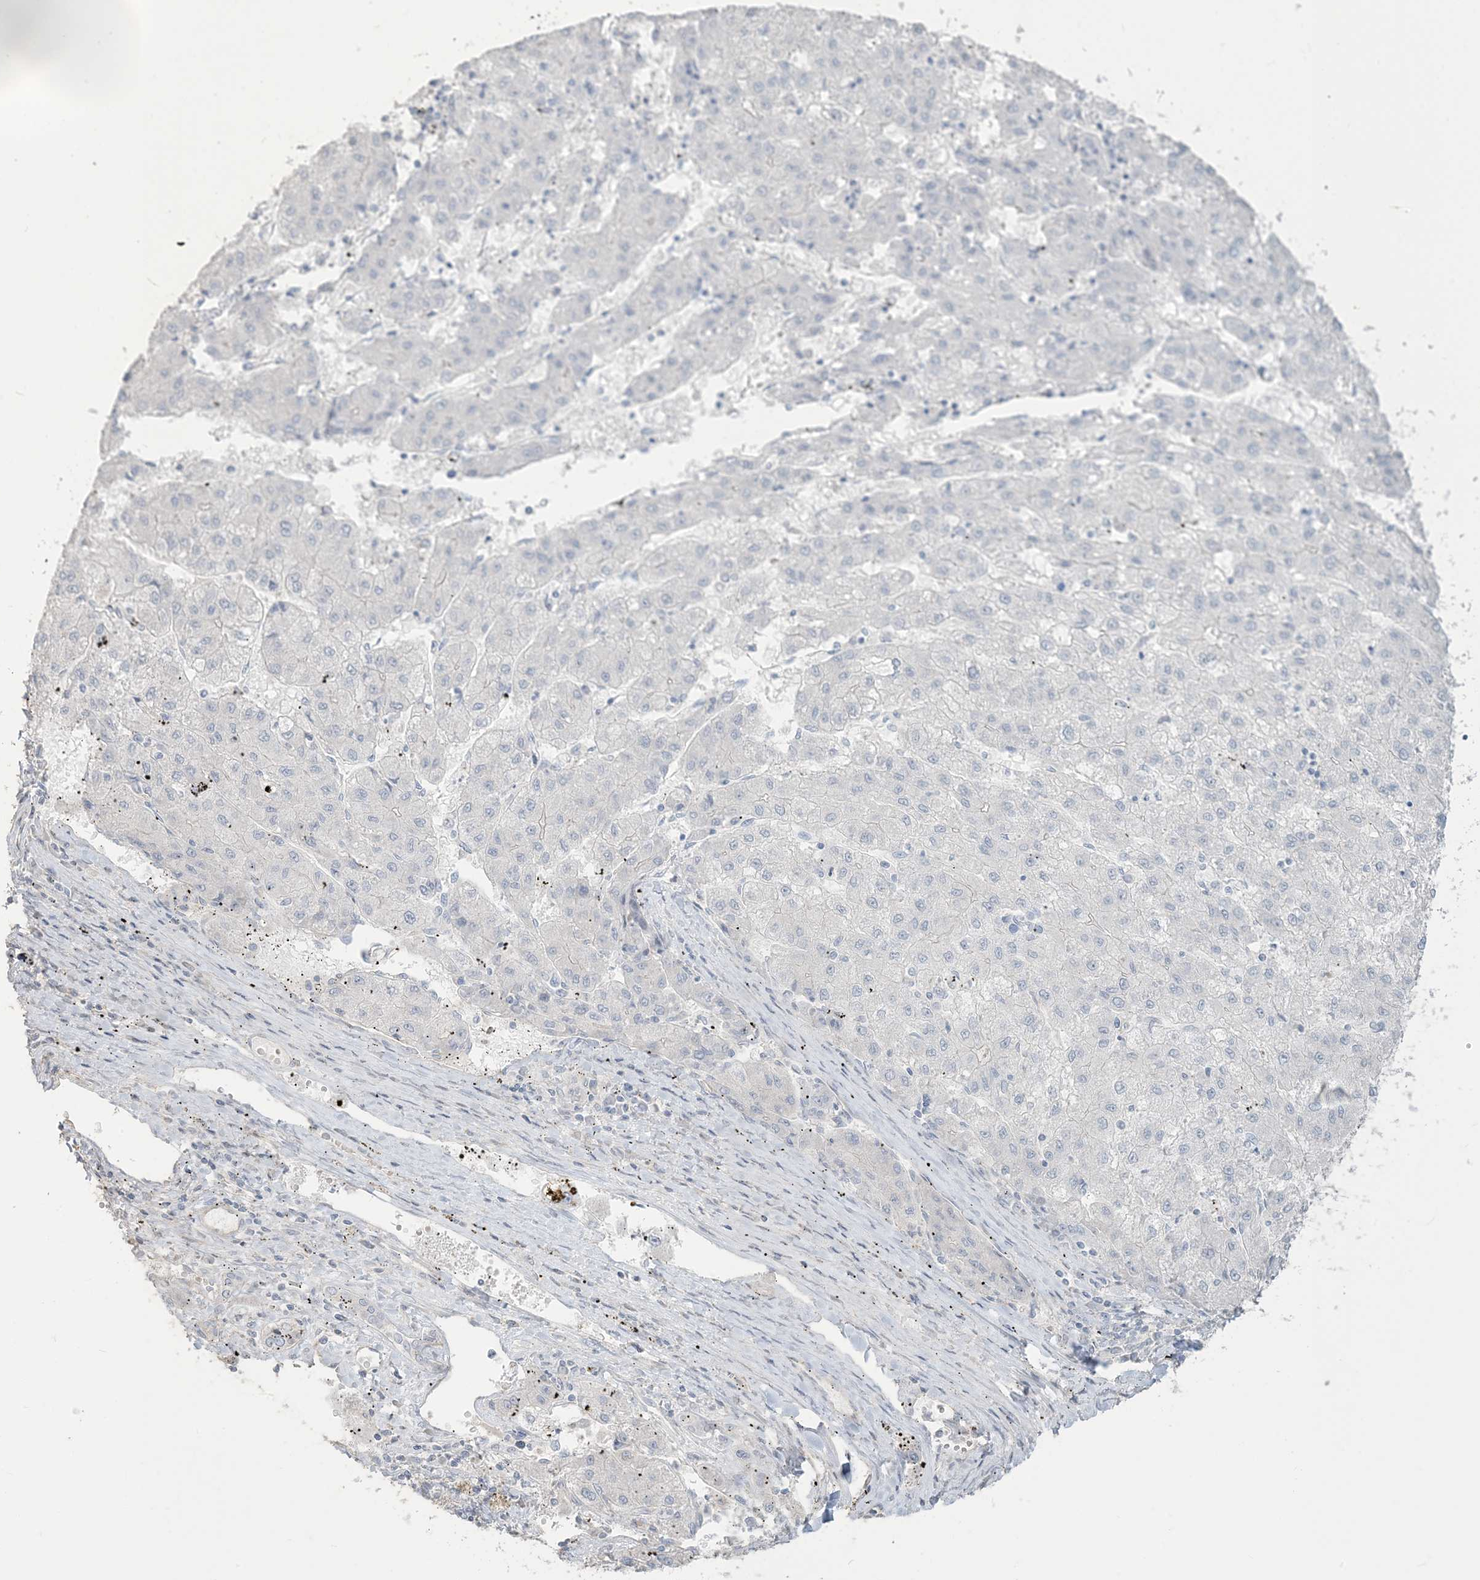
{"staining": {"intensity": "negative", "quantity": "none", "location": "none"}, "tissue": "liver cancer", "cell_type": "Tumor cells", "image_type": "cancer", "snomed": [{"axis": "morphology", "description": "Carcinoma, Hepatocellular, NOS"}, {"axis": "topography", "description": "Liver"}], "caption": "A photomicrograph of liver hepatocellular carcinoma stained for a protein shows no brown staining in tumor cells. (Brightfield microscopy of DAB (3,3'-diaminobenzidine) immunohistochemistry (IHC) at high magnification).", "gene": "NPHS2", "patient": {"sex": "male", "age": 72}}